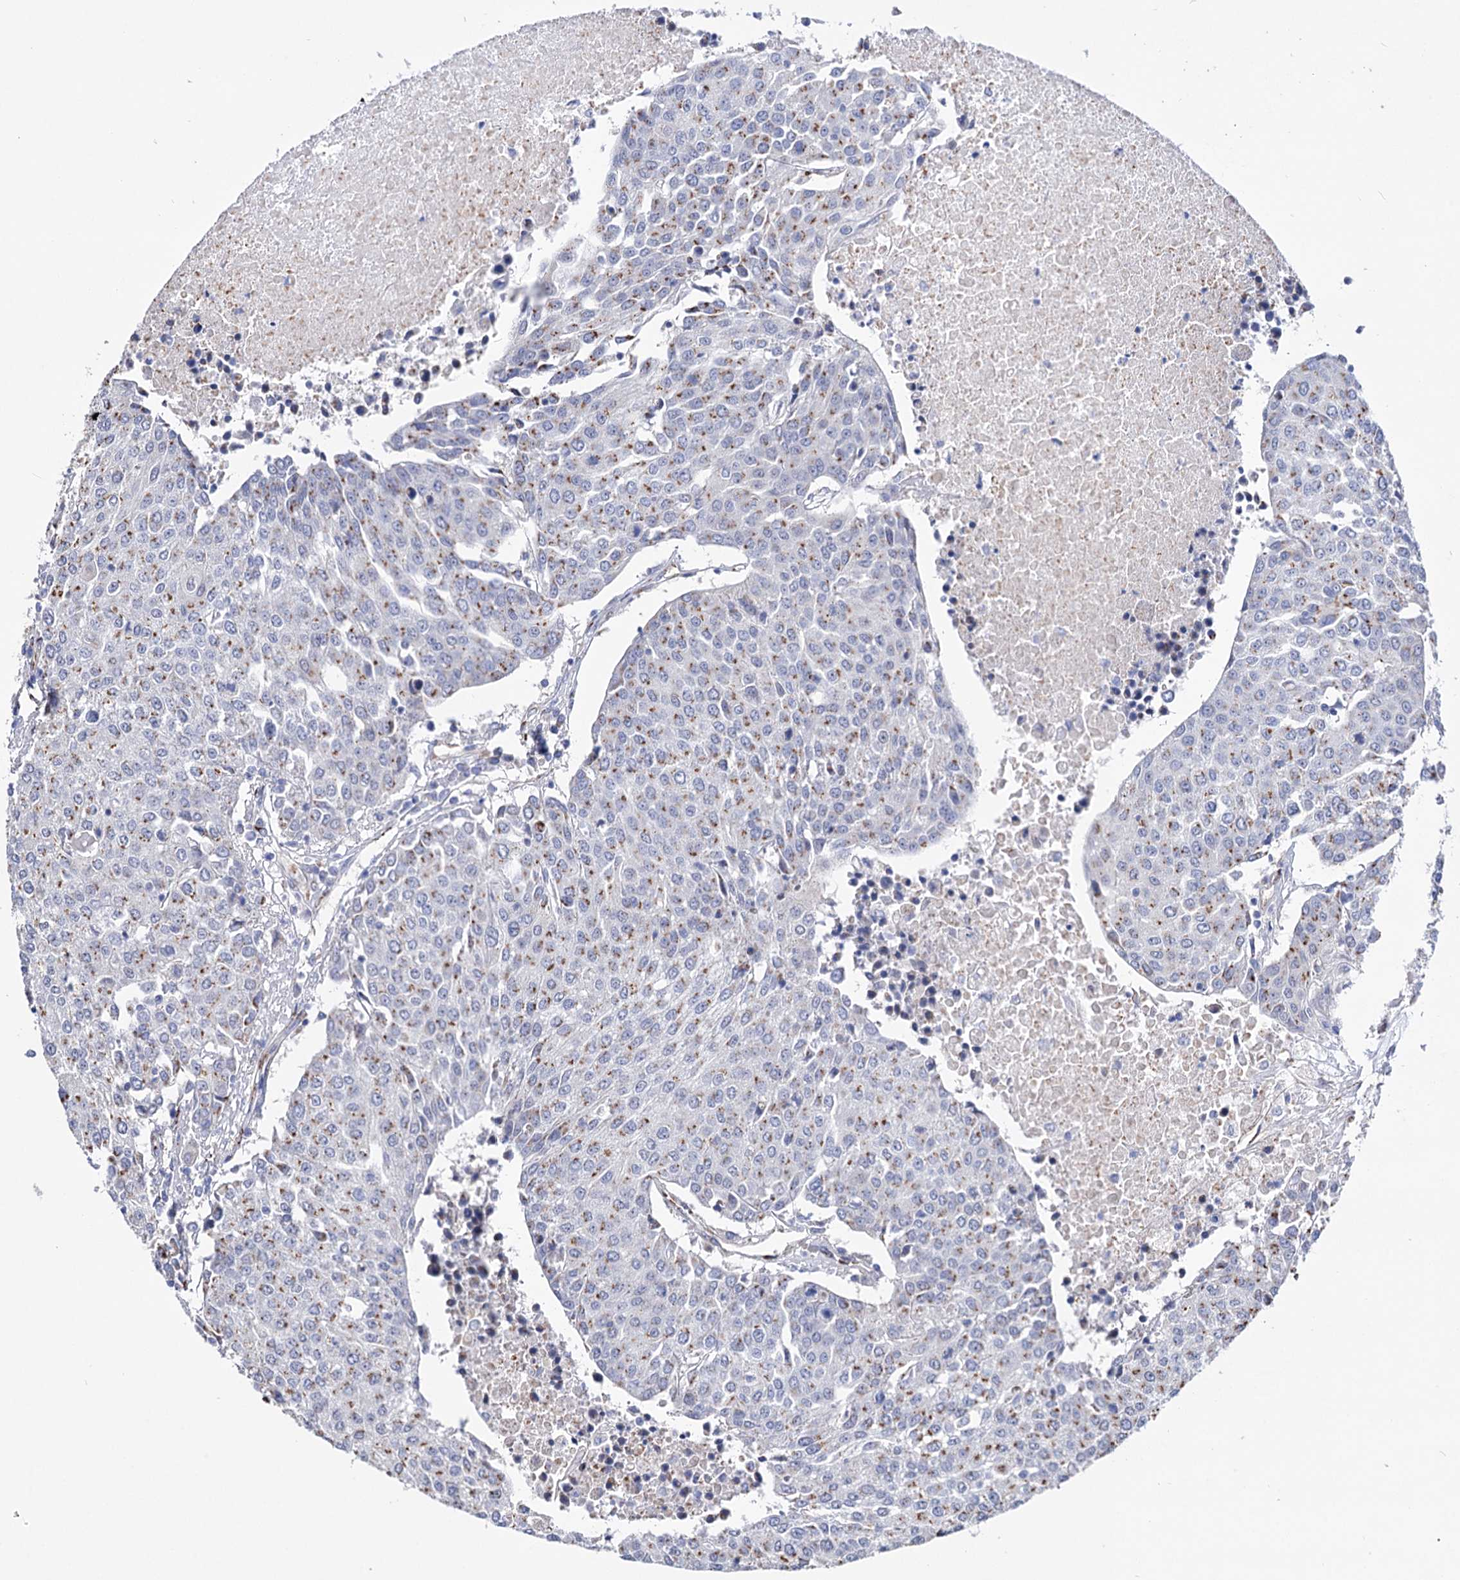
{"staining": {"intensity": "moderate", "quantity": "25%-75%", "location": "cytoplasmic/membranous"}, "tissue": "urothelial cancer", "cell_type": "Tumor cells", "image_type": "cancer", "snomed": [{"axis": "morphology", "description": "Urothelial carcinoma, High grade"}, {"axis": "topography", "description": "Urinary bladder"}], "caption": "There is medium levels of moderate cytoplasmic/membranous expression in tumor cells of urothelial cancer, as demonstrated by immunohistochemical staining (brown color).", "gene": "C11orf96", "patient": {"sex": "female", "age": 85}}